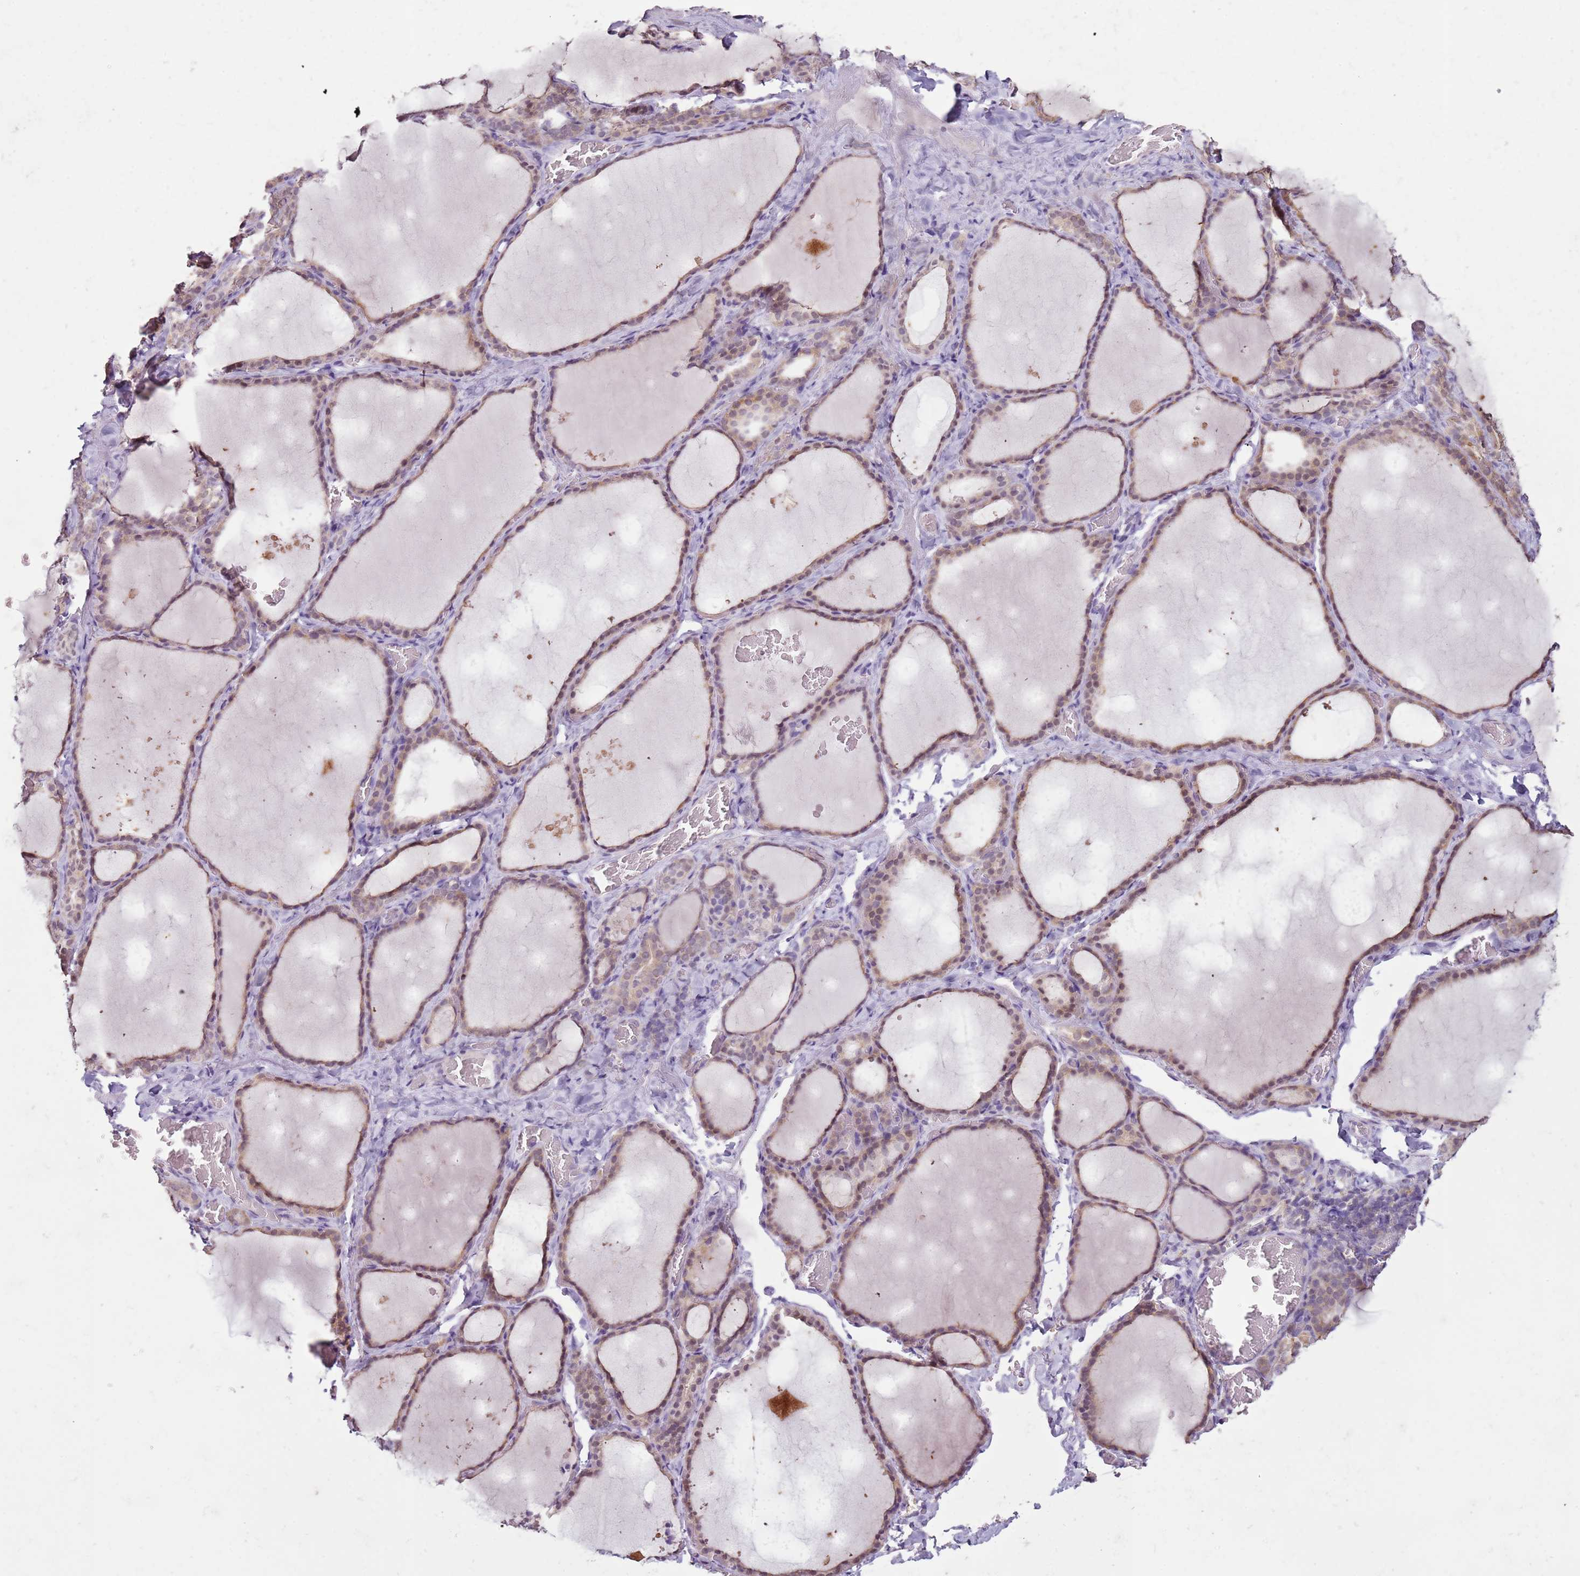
{"staining": {"intensity": "moderate", "quantity": ">75%", "location": "cytoplasmic/membranous"}, "tissue": "thyroid gland", "cell_type": "Glandular cells", "image_type": "normal", "snomed": [{"axis": "morphology", "description": "Normal tissue, NOS"}, {"axis": "topography", "description": "Thyroid gland"}], "caption": "A brown stain shows moderate cytoplasmic/membranous positivity of a protein in glandular cells of normal human thyroid gland.", "gene": "MDH1", "patient": {"sex": "female", "age": 39}}